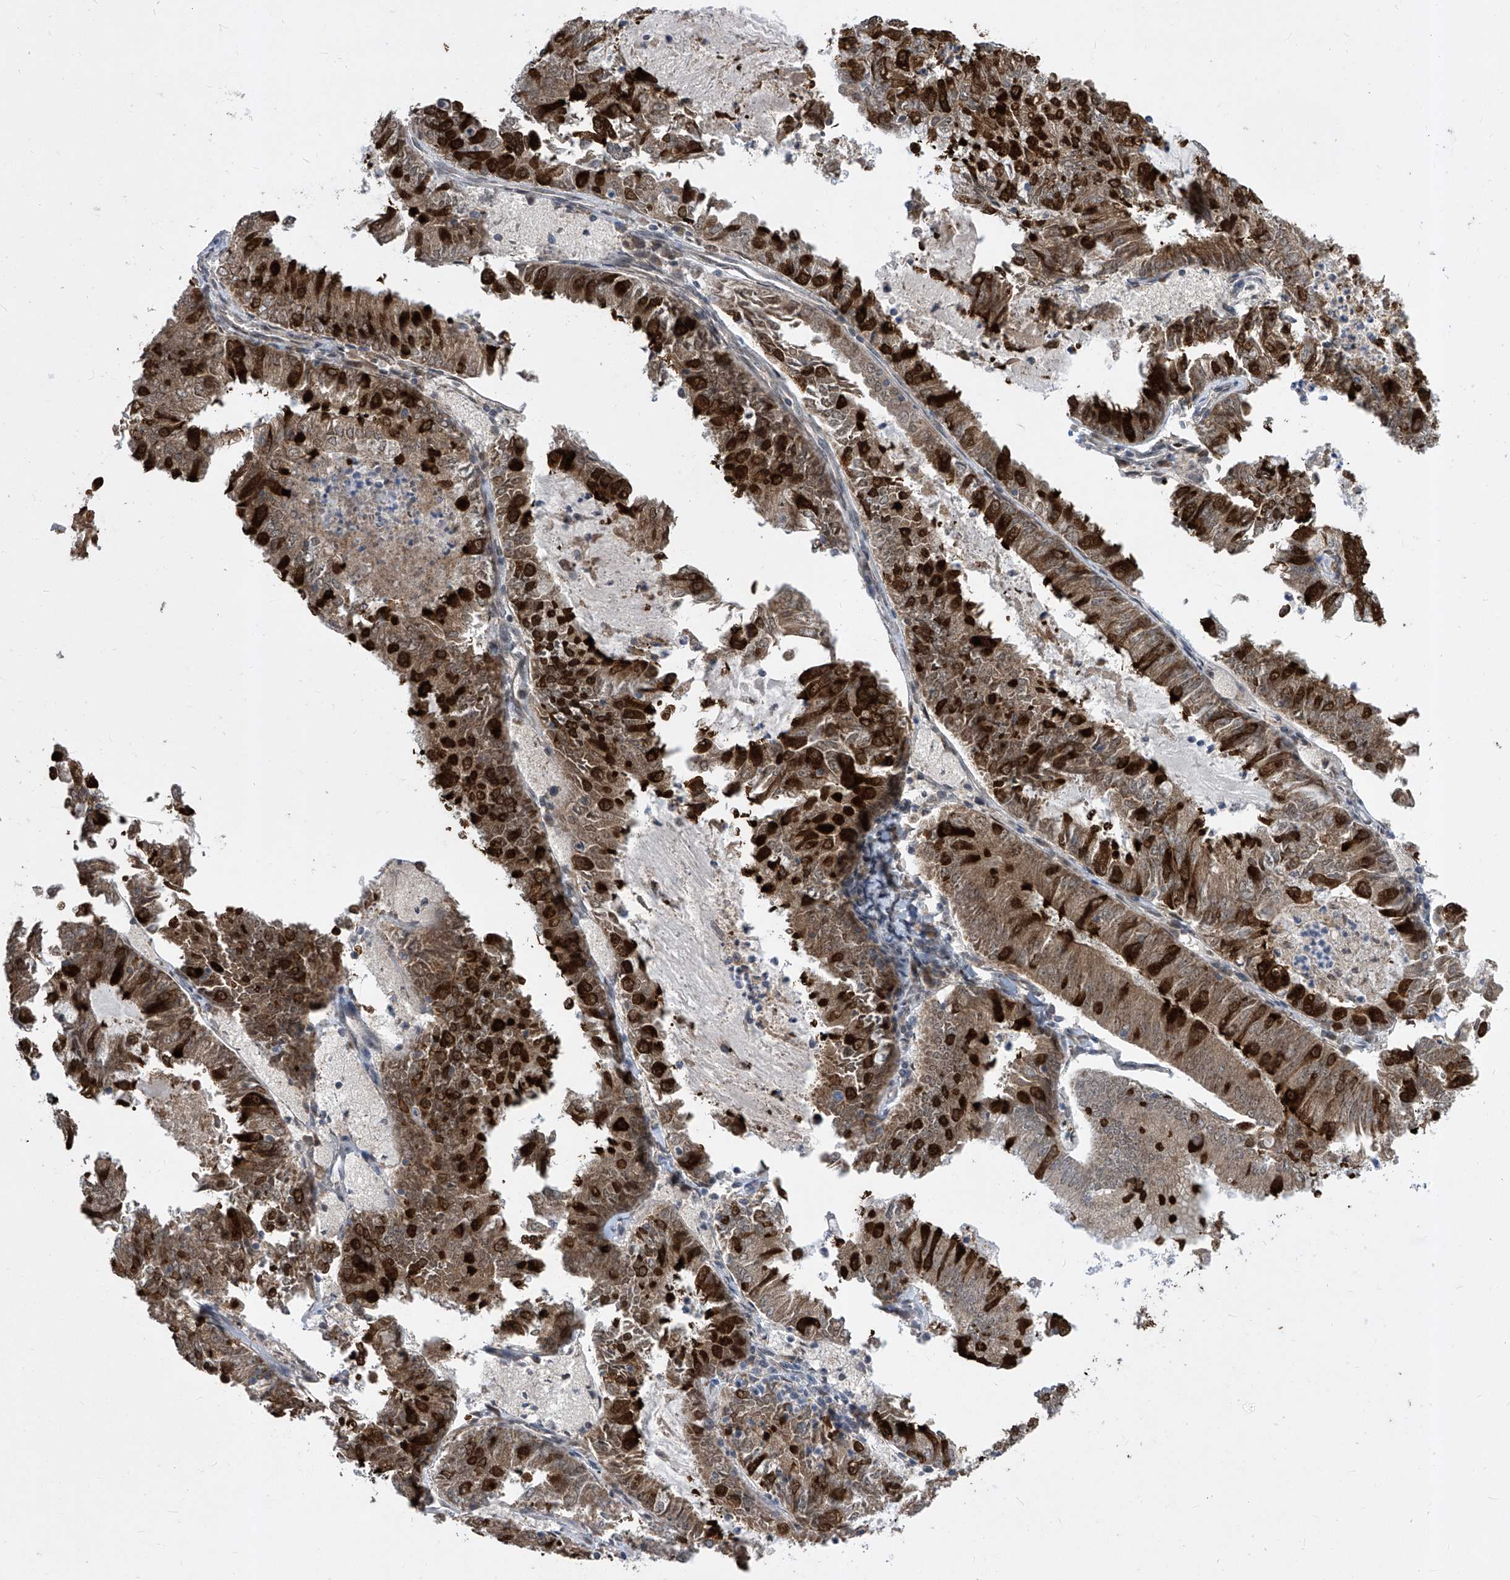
{"staining": {"intensity": "strong", "quantity": ">75%", "location": "cytoplasmic/membranous,nuclear"}, "tissue": "endometrial cancer", "cell_type": "Tumor cells", "image_type": "cancer", "snomed": [{"axis": "morphology", "description": "Adenocarcinoma, NOS"}, {"axis": "topography", "description": "Endometrium"}], "caption": "Endometrial cancer stained with immunohistochemistry reveals strong cytoplasmic/membranous and nuclear expression in approximately >75% of tumor cells. (DAB = brown stain, brightfield microscopy at high magnification).", "gene": "CETN2", "patient": {"sex": "female", "age": 57}}